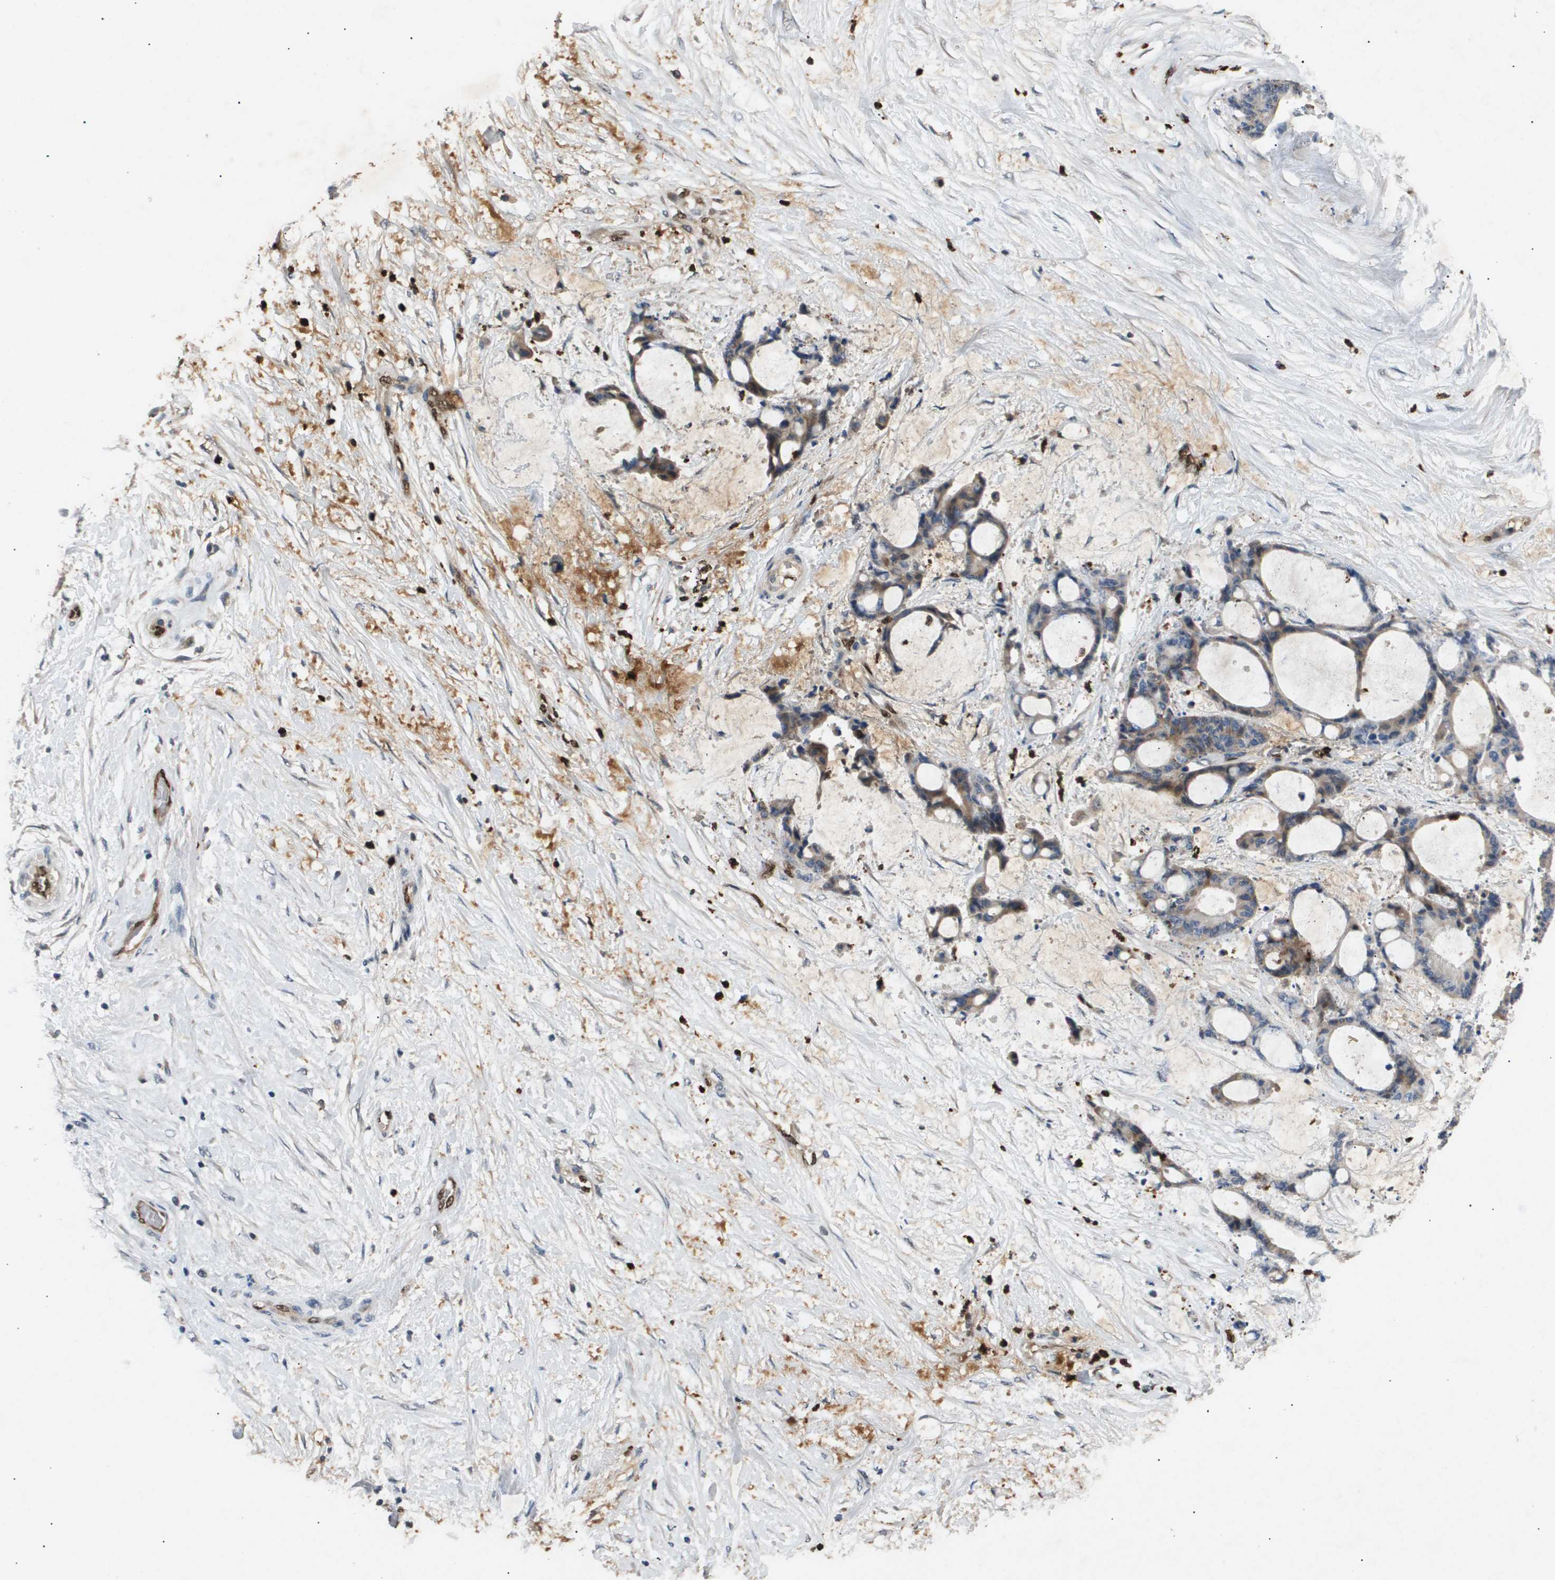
{"staining": {"intensity": "weak", "quantity": "<25%", "location": "cytoplasmic/membranous"}, "tissue": "liver cancer", "cell_type": "Tumor cells", "image_type": "cancer", "snomed": [{"axis": "morphology", "description": "Cholangiocarcinoma"}, {"axis": "topography", "description": "Liver"}], "caption": "Immunohistochemistry (IHC) of human liver cholangiocarcinoma reveals no staining in tumor cells. The staining is performed using DAB brown chromogen with nuclei counter-stained in using hematoxylin.", "gene": "ERG", "patient": {"sex": "female", "age": 73}}